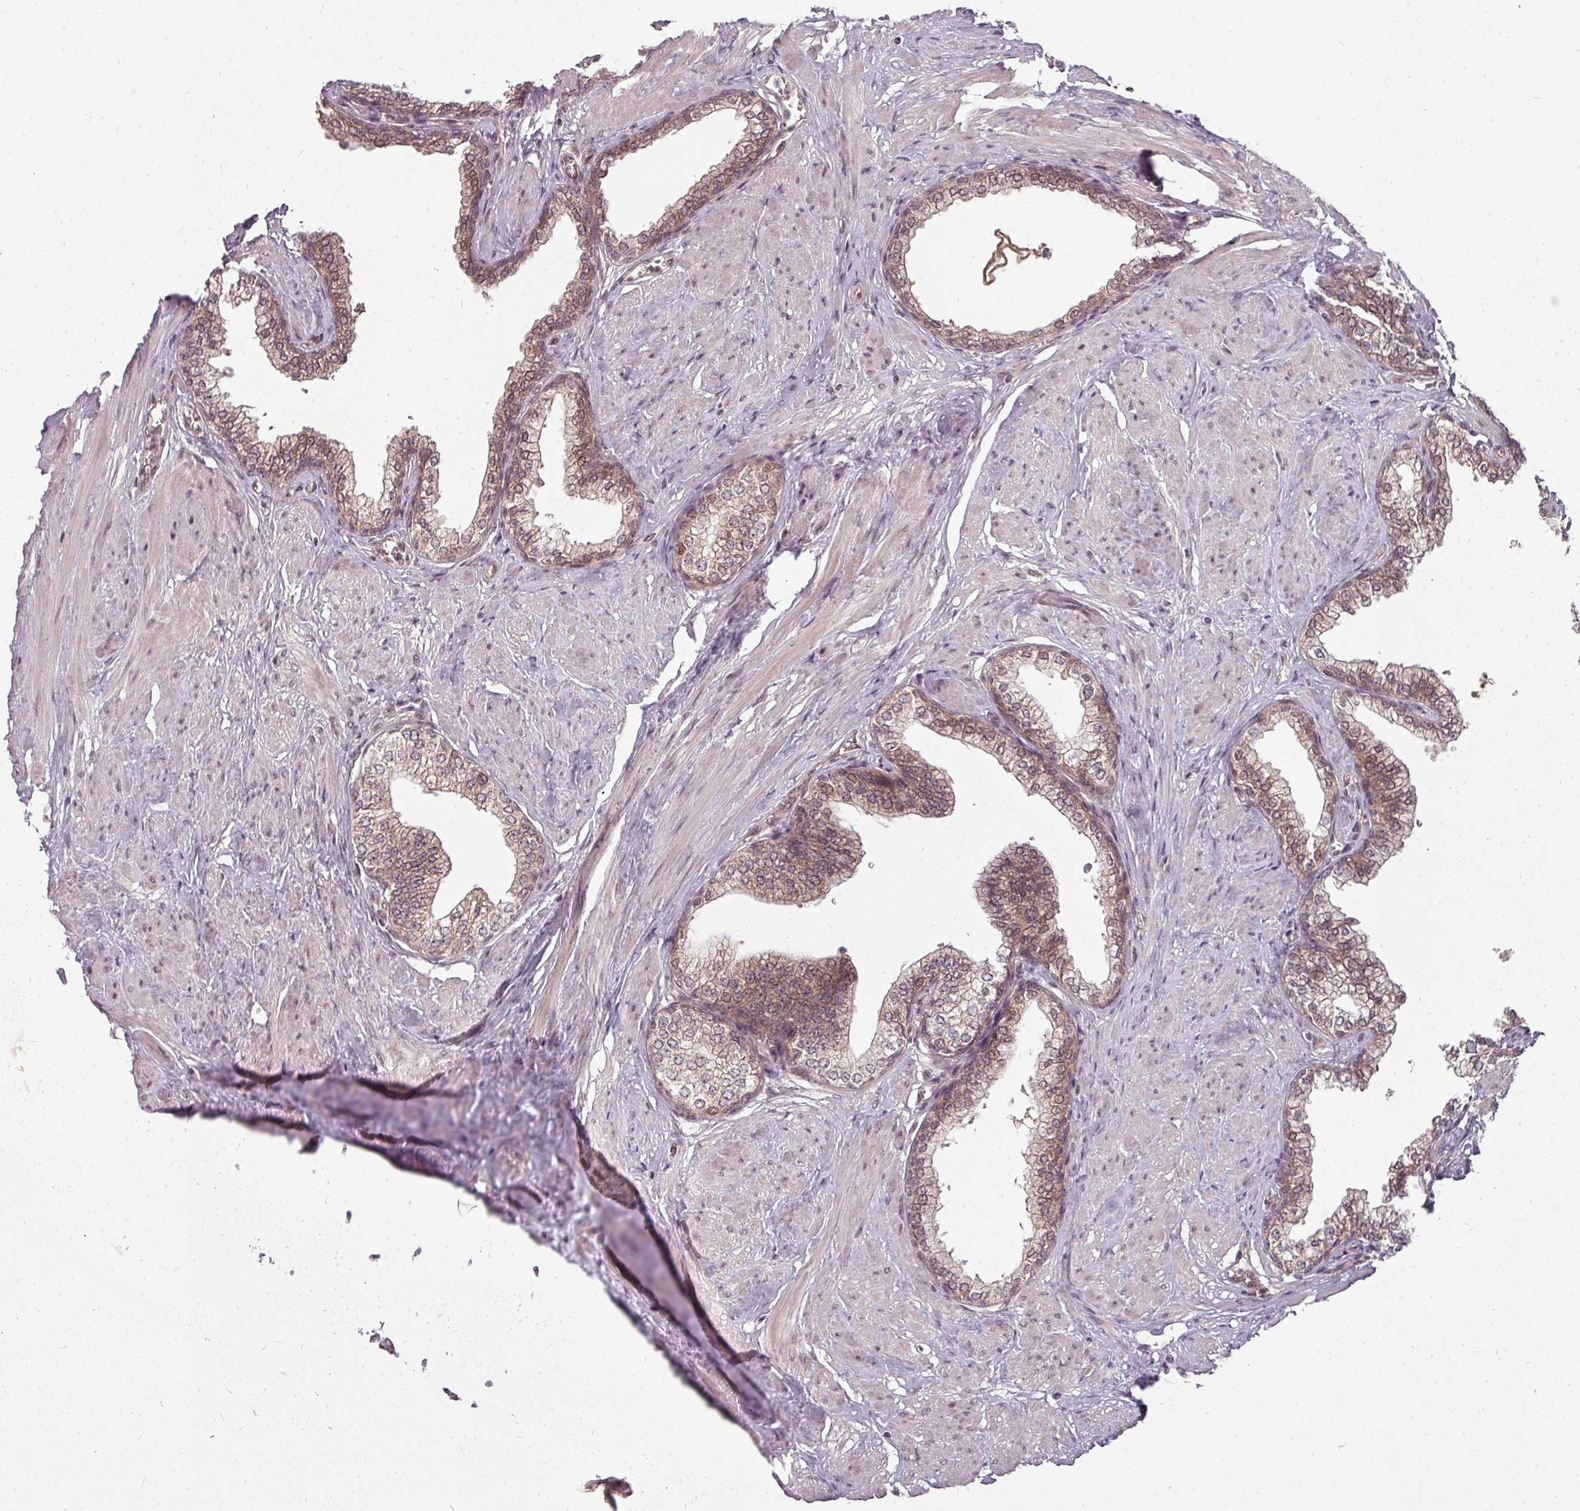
{"staining": {"intensity": "moderate", "quantity": ">75%", "location": "cytoplasmic/membranous,nuclear"}, "tissue": "prostate", "cell_type": "Glandular cells", "image_type": "normal", "snomed": [{"axis": "morphology", "description": "Normal tissue, NOS"}, {"axis": "morphology", "description": "Urothelial carcinoma, Low grade"}, {"axis": "topography", "description": "Urinary bladder"}, {"axis": "topography", "description": "Prostate"}], "caption": "Immunohistochemical staining of unremarkable human prostate demonstrates moderate cytoplasmic/membranous,nuclear protein positivity in about >75% of glandular cells. Using DAB (brown) and hematoxylin (blue) stains, captured at high magnification using brightfield microscopy.", "gene": "CLIC1", "patient": {"sex": "male", "age": 60}}